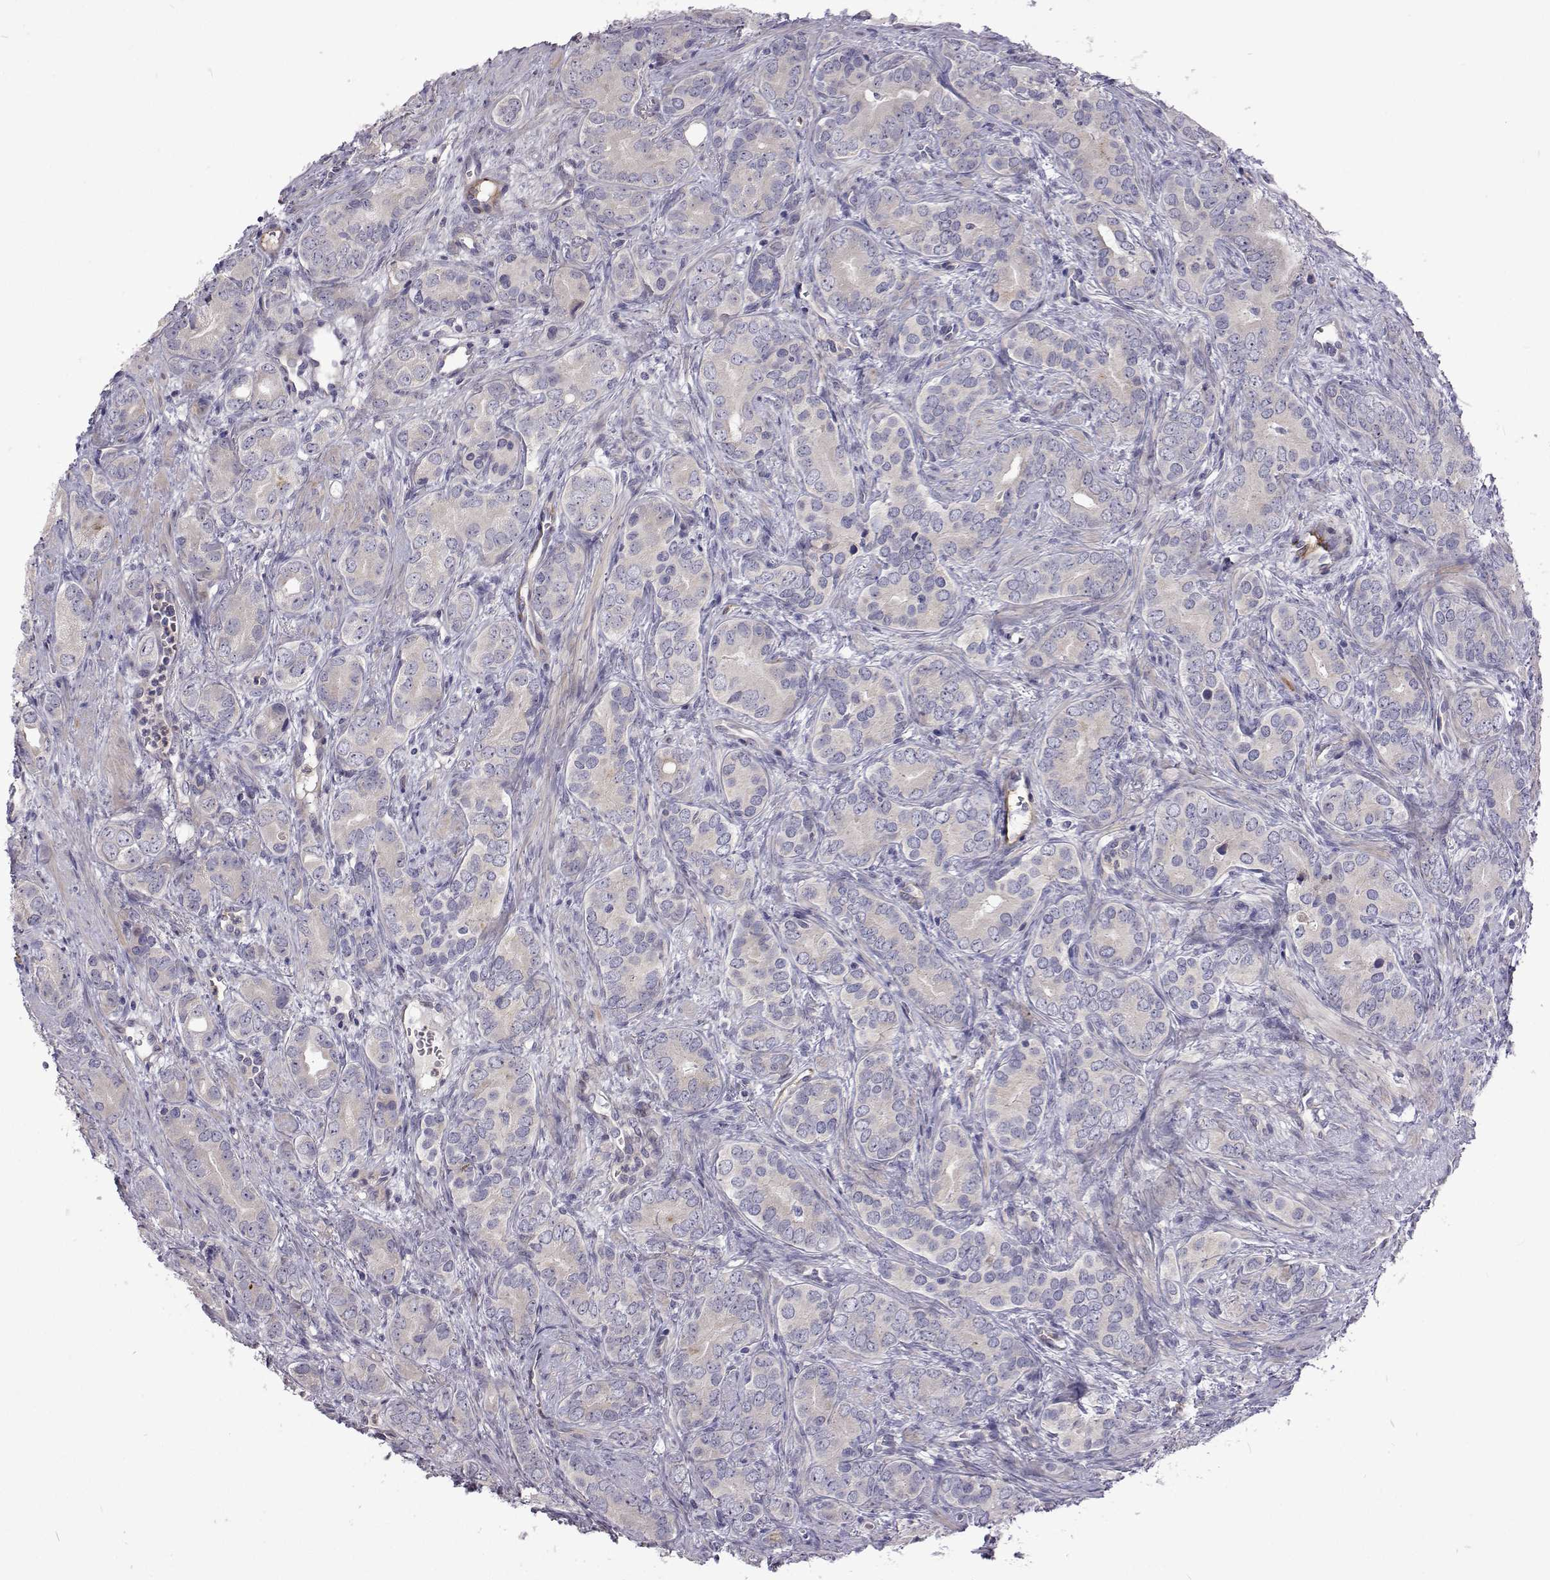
{"staining": {"intensity": "negative", "quantity": "none", "location": "none"}, "tissue": "prostate cancer", "cell_type": "Tumor cells", "image_type": "cancer", "snomed": [{"axis": "morphology", "description": "Adenocarcinoma, High grade"}, {"axis": "topography", "description": "Prostate"}], "caption": "This is an immunohistochemistry (IHC) micrograph of prostate cancer. There is no staining in tumor cells.", "gene": "NPR3", "patient": {"sex": "male", "age": 84}}